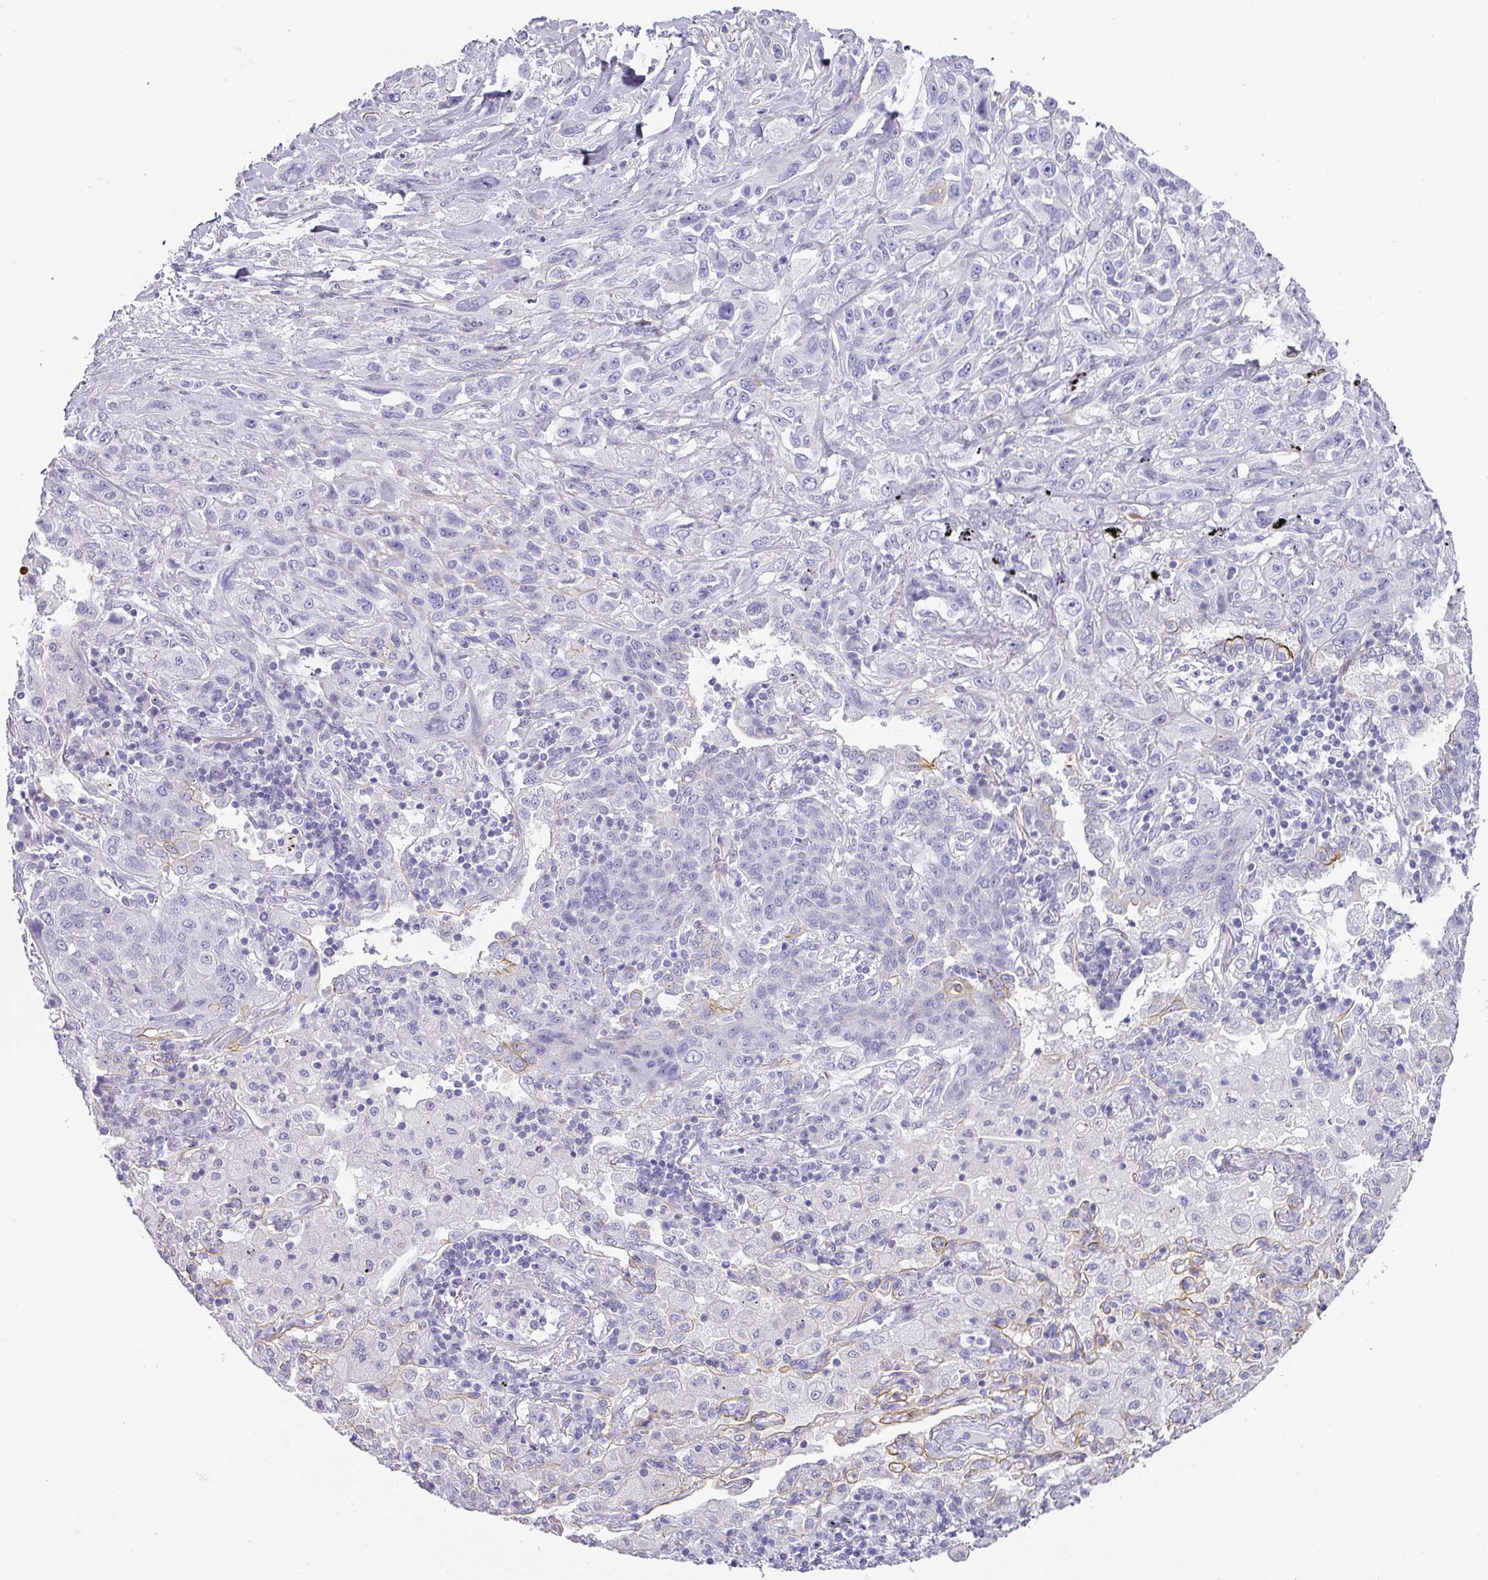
{"staining": {"intensity": "negative", "quantity": "none", "location": "none"}, "tissue": "lung cancer", "cell_type": "Tumor cells", "image_type": "cancer", "snomed": [{"axis": "morphology", "description": "Squamous cell carcinoma, NOS"}, {"axis": "topography", "description": "Lung"}], "caption": "Immunohistochemistry micrograph of human lung cancer stained for a protein (brown), which displays no expression in tumor cells.", "gene": "ANKRD29", "patient": {"sex": "female", "age": 70}}